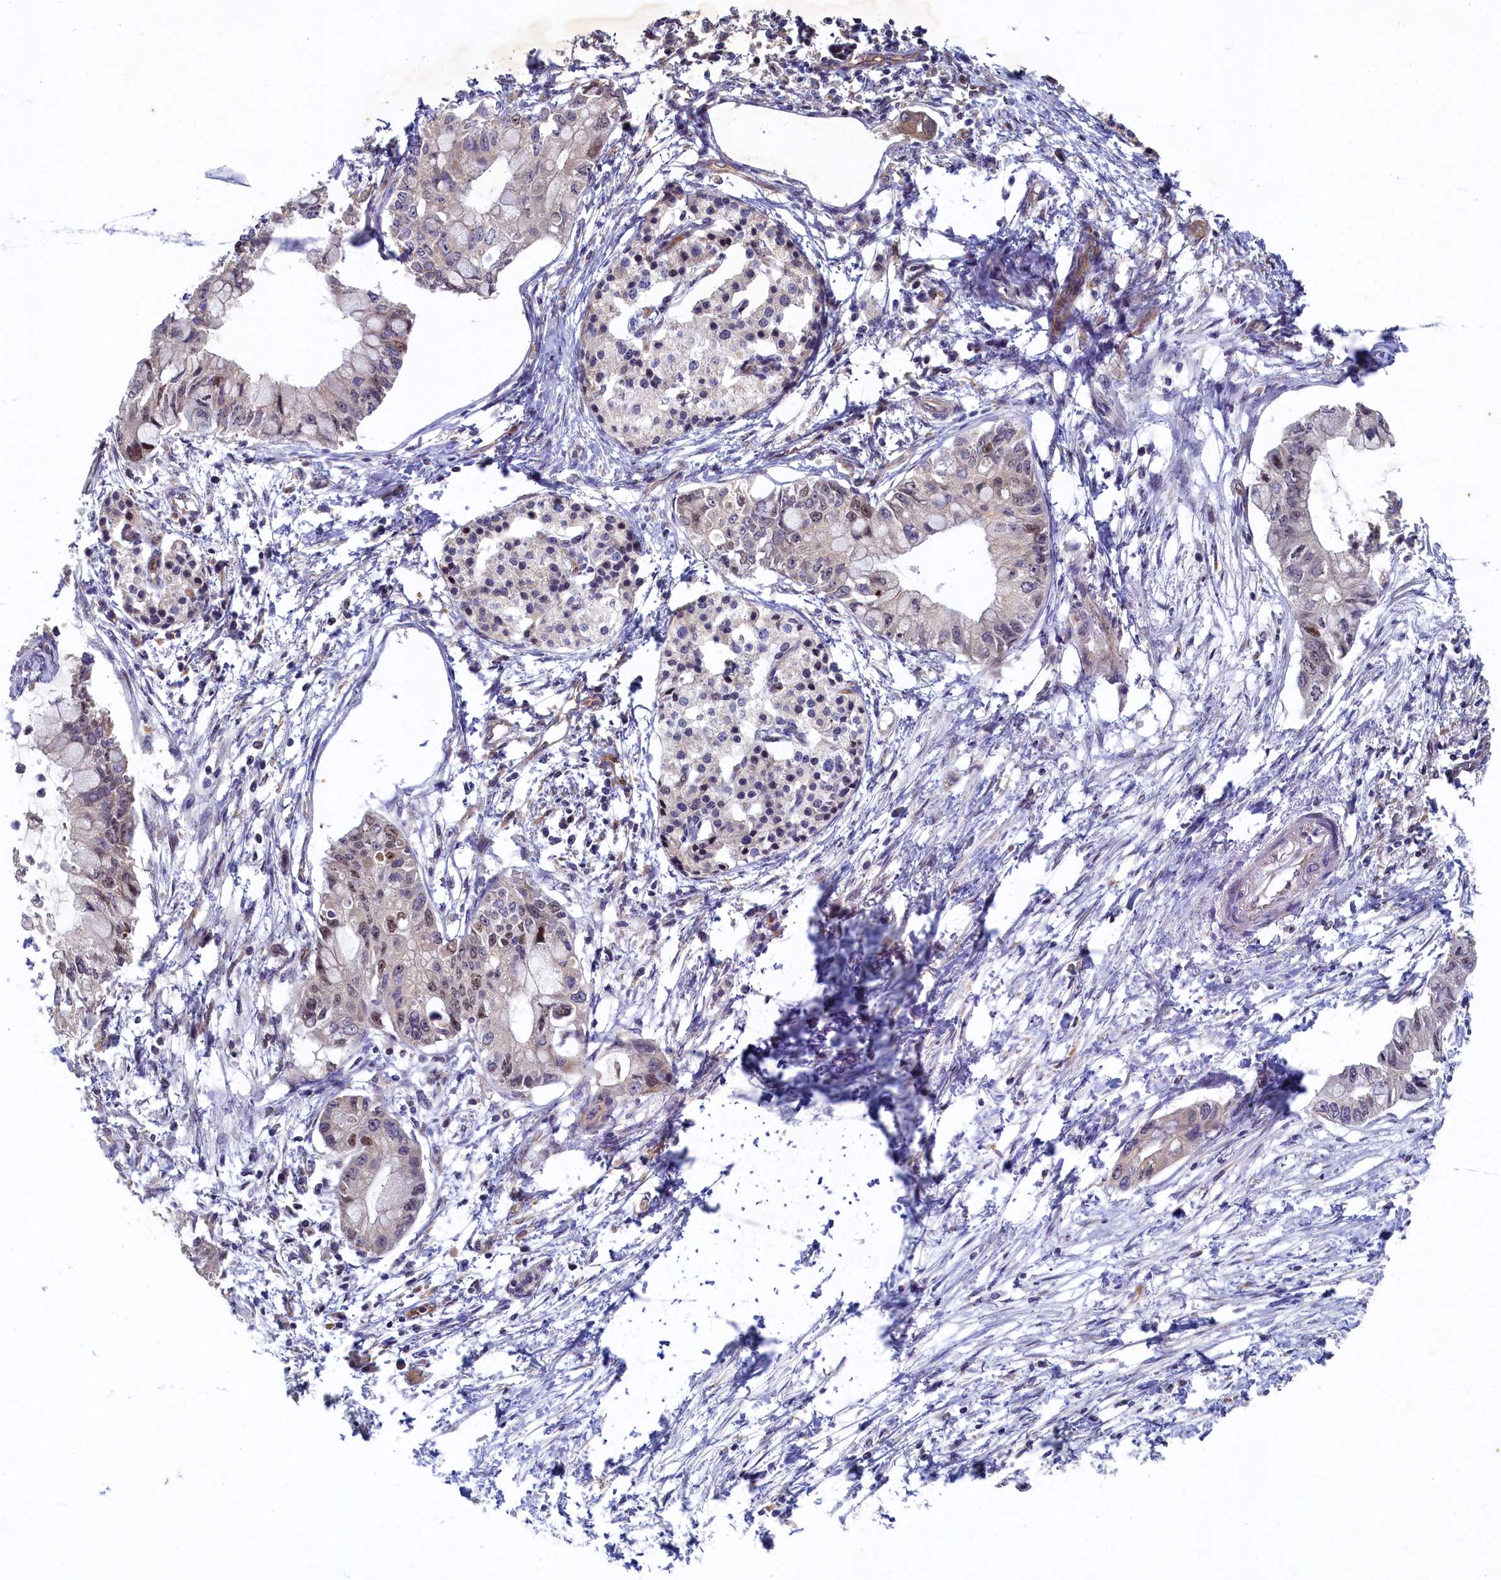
{"staining": {"intensity": "weak", "quantity": "25%-75%", "location": "nuclear"}, "tissue": "pancreatic cancer", "cell_type": "Tumor cells", "image_type": "cancer", "snomed": [{"axis": "morphology", "description": "Adenocarcinoma, NOS"}, {"axis": "topography", "description": "Pancreas"}], "caption": "Pancreatic cancer stained with a protein marker reveals weak staining in tumor cells.", "gene": "CEP20", "patient": {"sex": "male", "age": 48}}